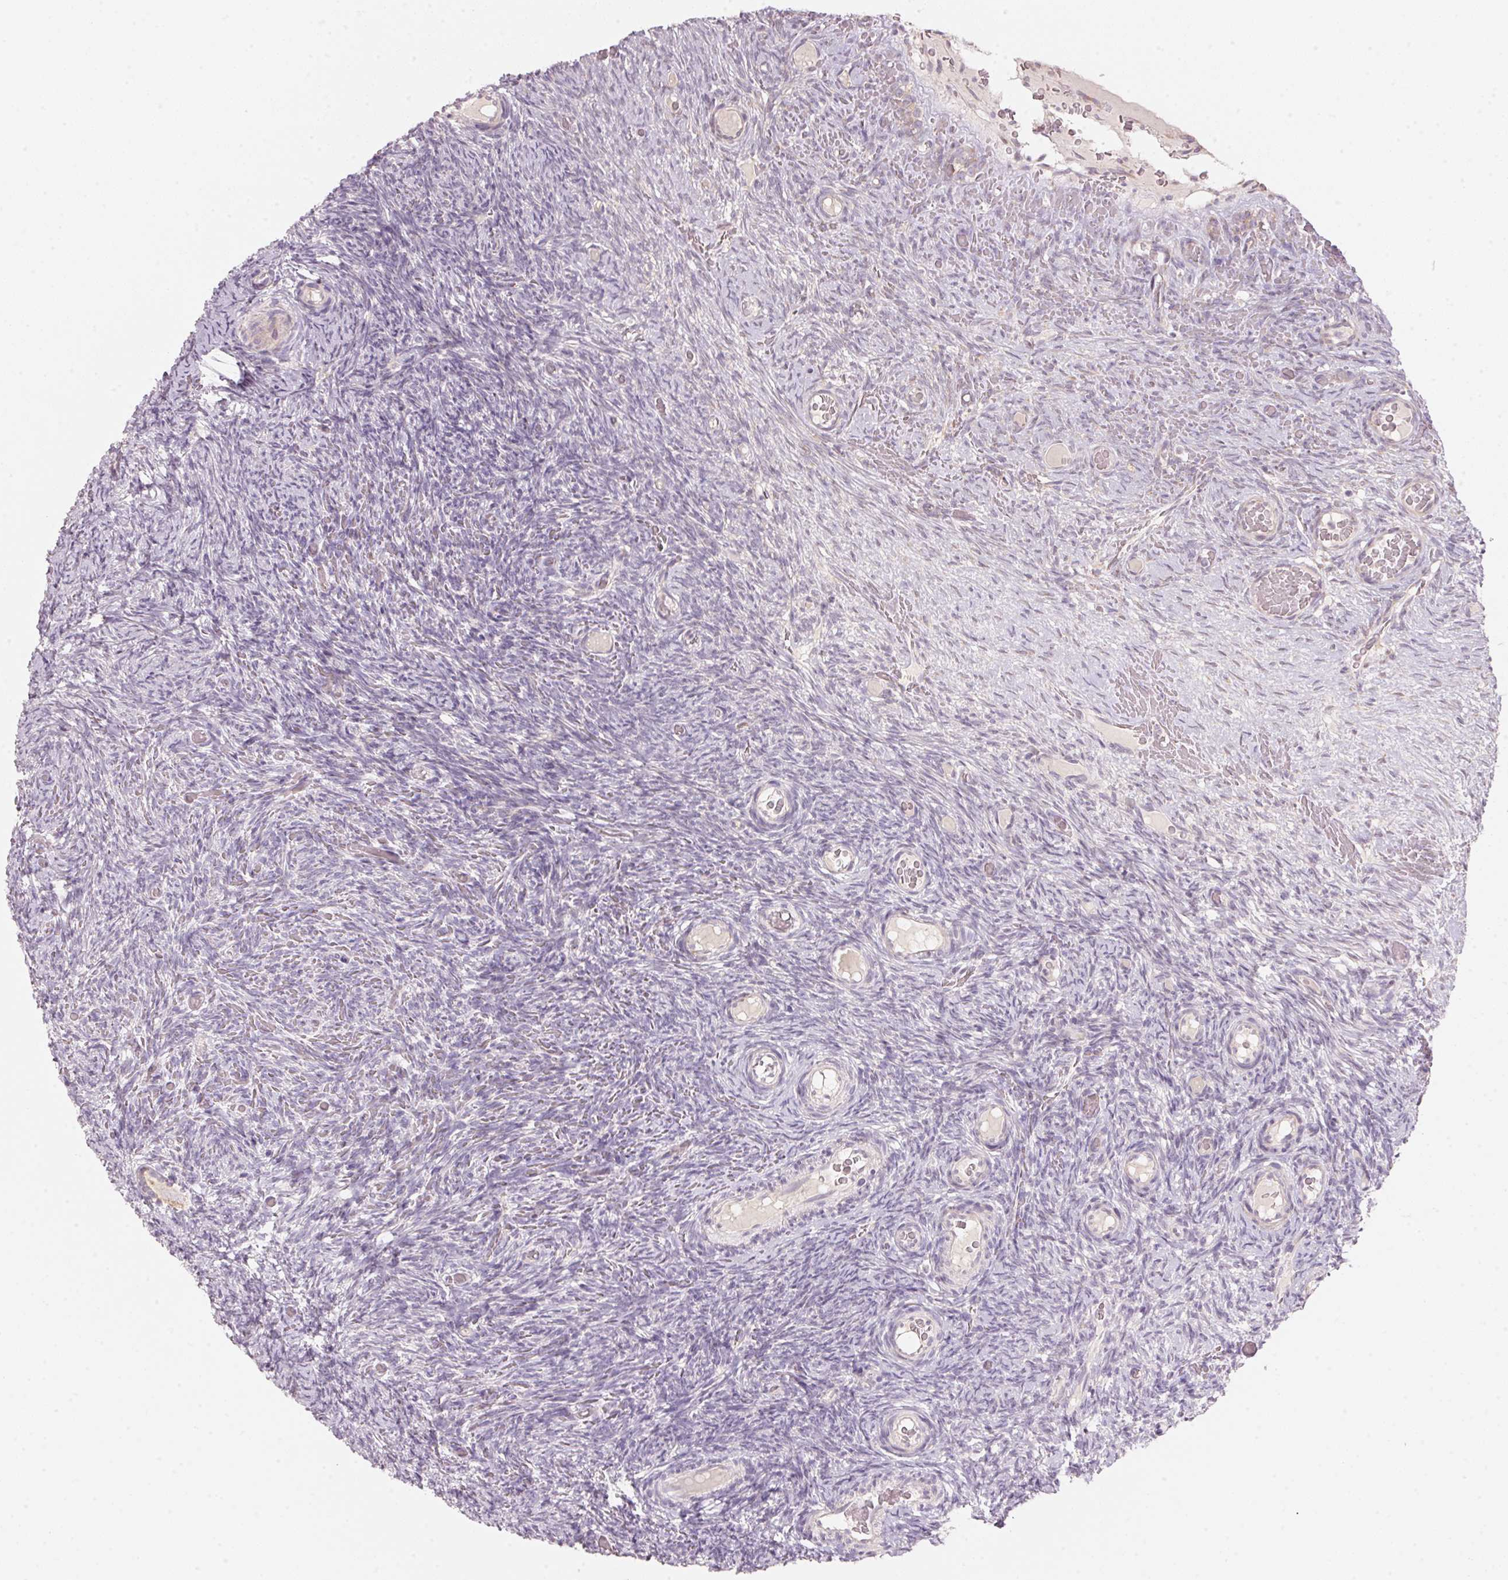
{"staining": {"intensity": "weak", "quantity": "<25%", "location": "cytoplasmic/membranous"}, "tissue": "ovary", "cell_type": "Follicle cells", "image_type": "normal", "snomed": [{"axis": "morphology", "description": "Normal tissue, NOS"}, {"axis": "topography", "description": "Ovary"}], "caption": "IHC photomicrograph of unremarkable human ovary stained for a protein (brown), which demonstrates no positivity in follicle cells. (DAB immunohistochemistry (IHC) visualized using brightfield microscopy, high magnification).", "gene": "BLOC1S2", "patient": {"sex": "female", "age": 34}}